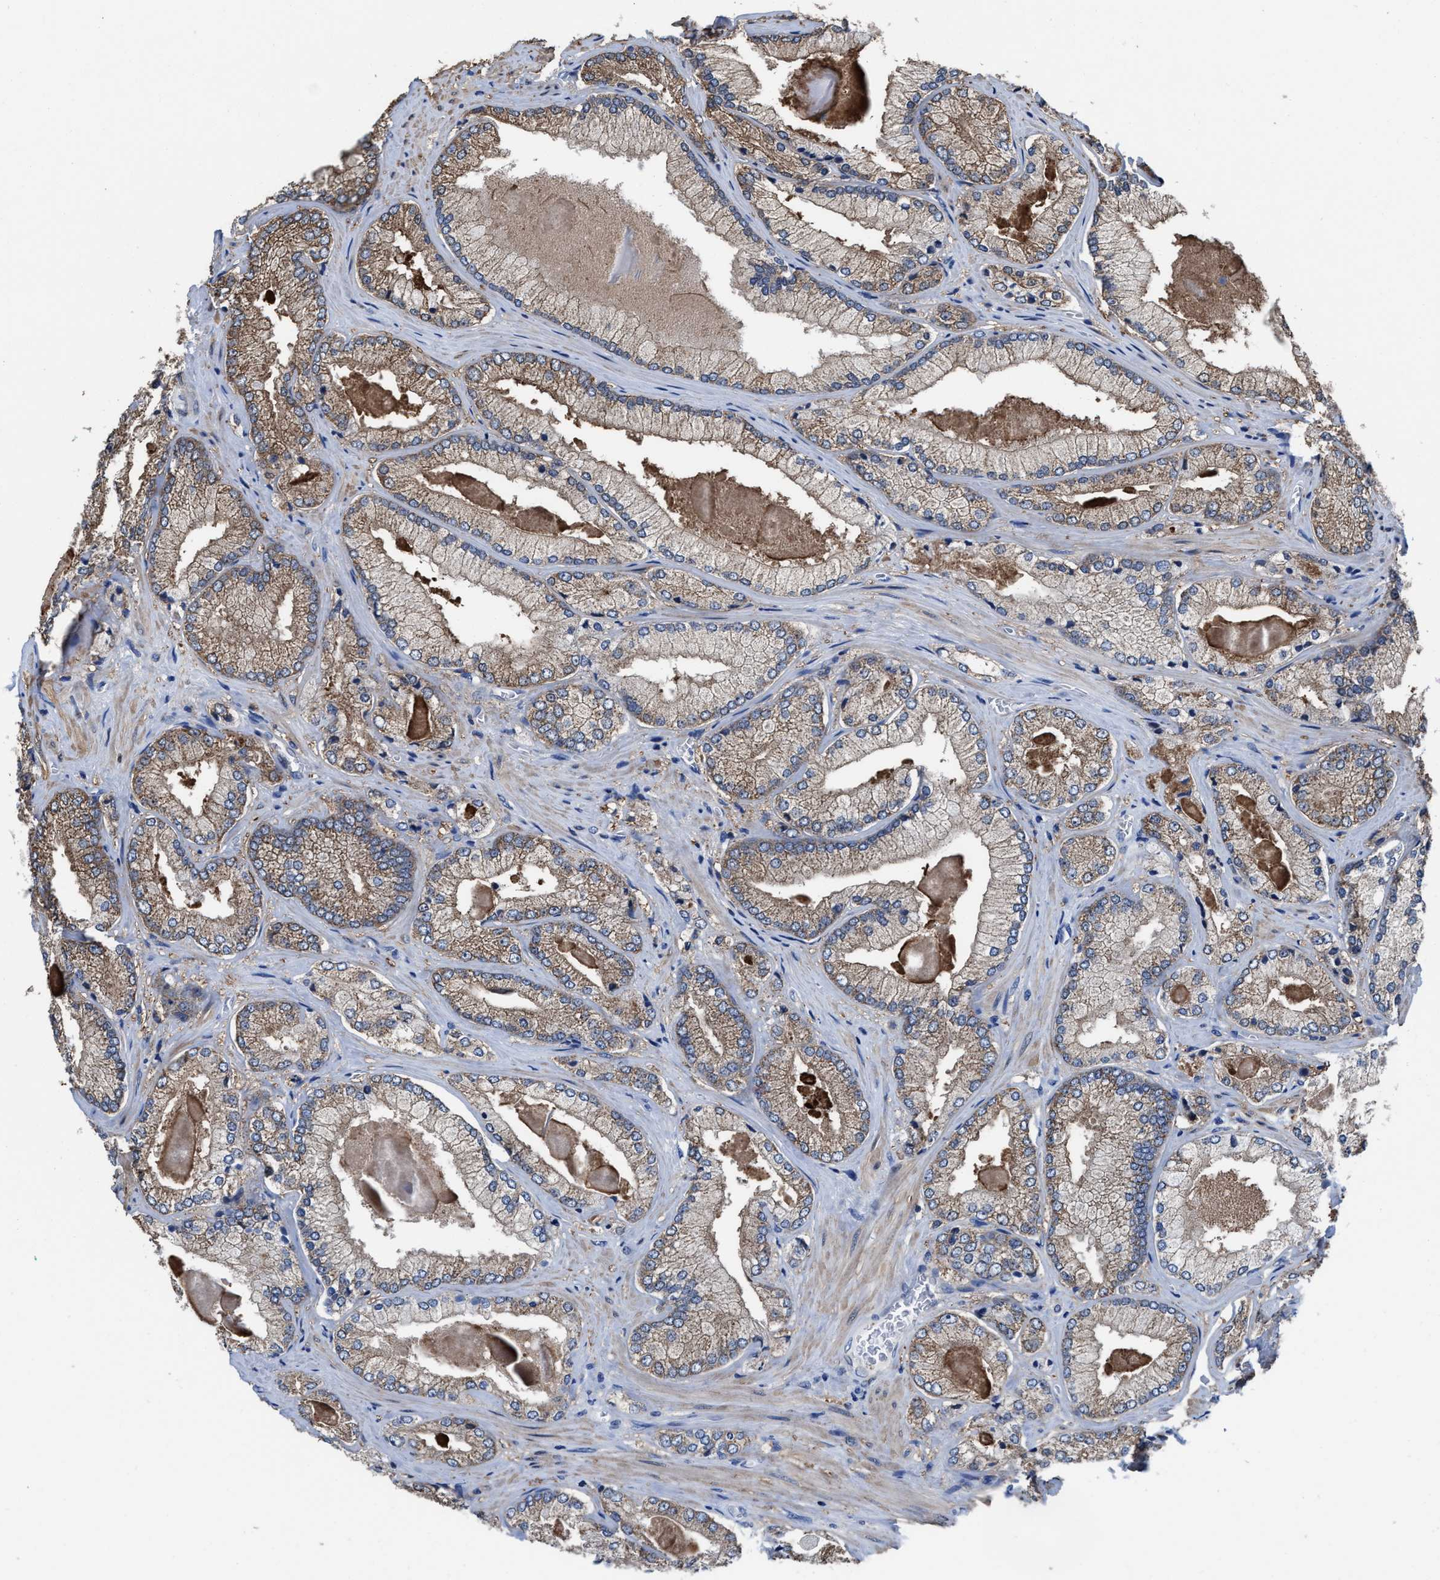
{"staining": {"intensity": "moderate", "quantity": "25%-75%", "location": "cytoplasmic/membranous"}, "tissue": "prostate cancer", "cell_type": "Tumor cells", "image_type": "cancer", "snomed": [{"axis": "morphology", "description": "Adenocarcinoma, Low grade"}, {"axis": "topography", "description": "Prostate"}], "caption": "Brown immunohistochemical staining in human low-grade adenocarcinoma (prostate) reveals moderate cytoplasmic/membranous positivity in approximately 25%-75% of tumor cells.", "gene": "TMEM30A", "patient": {"sex": "male", "age": 65}}